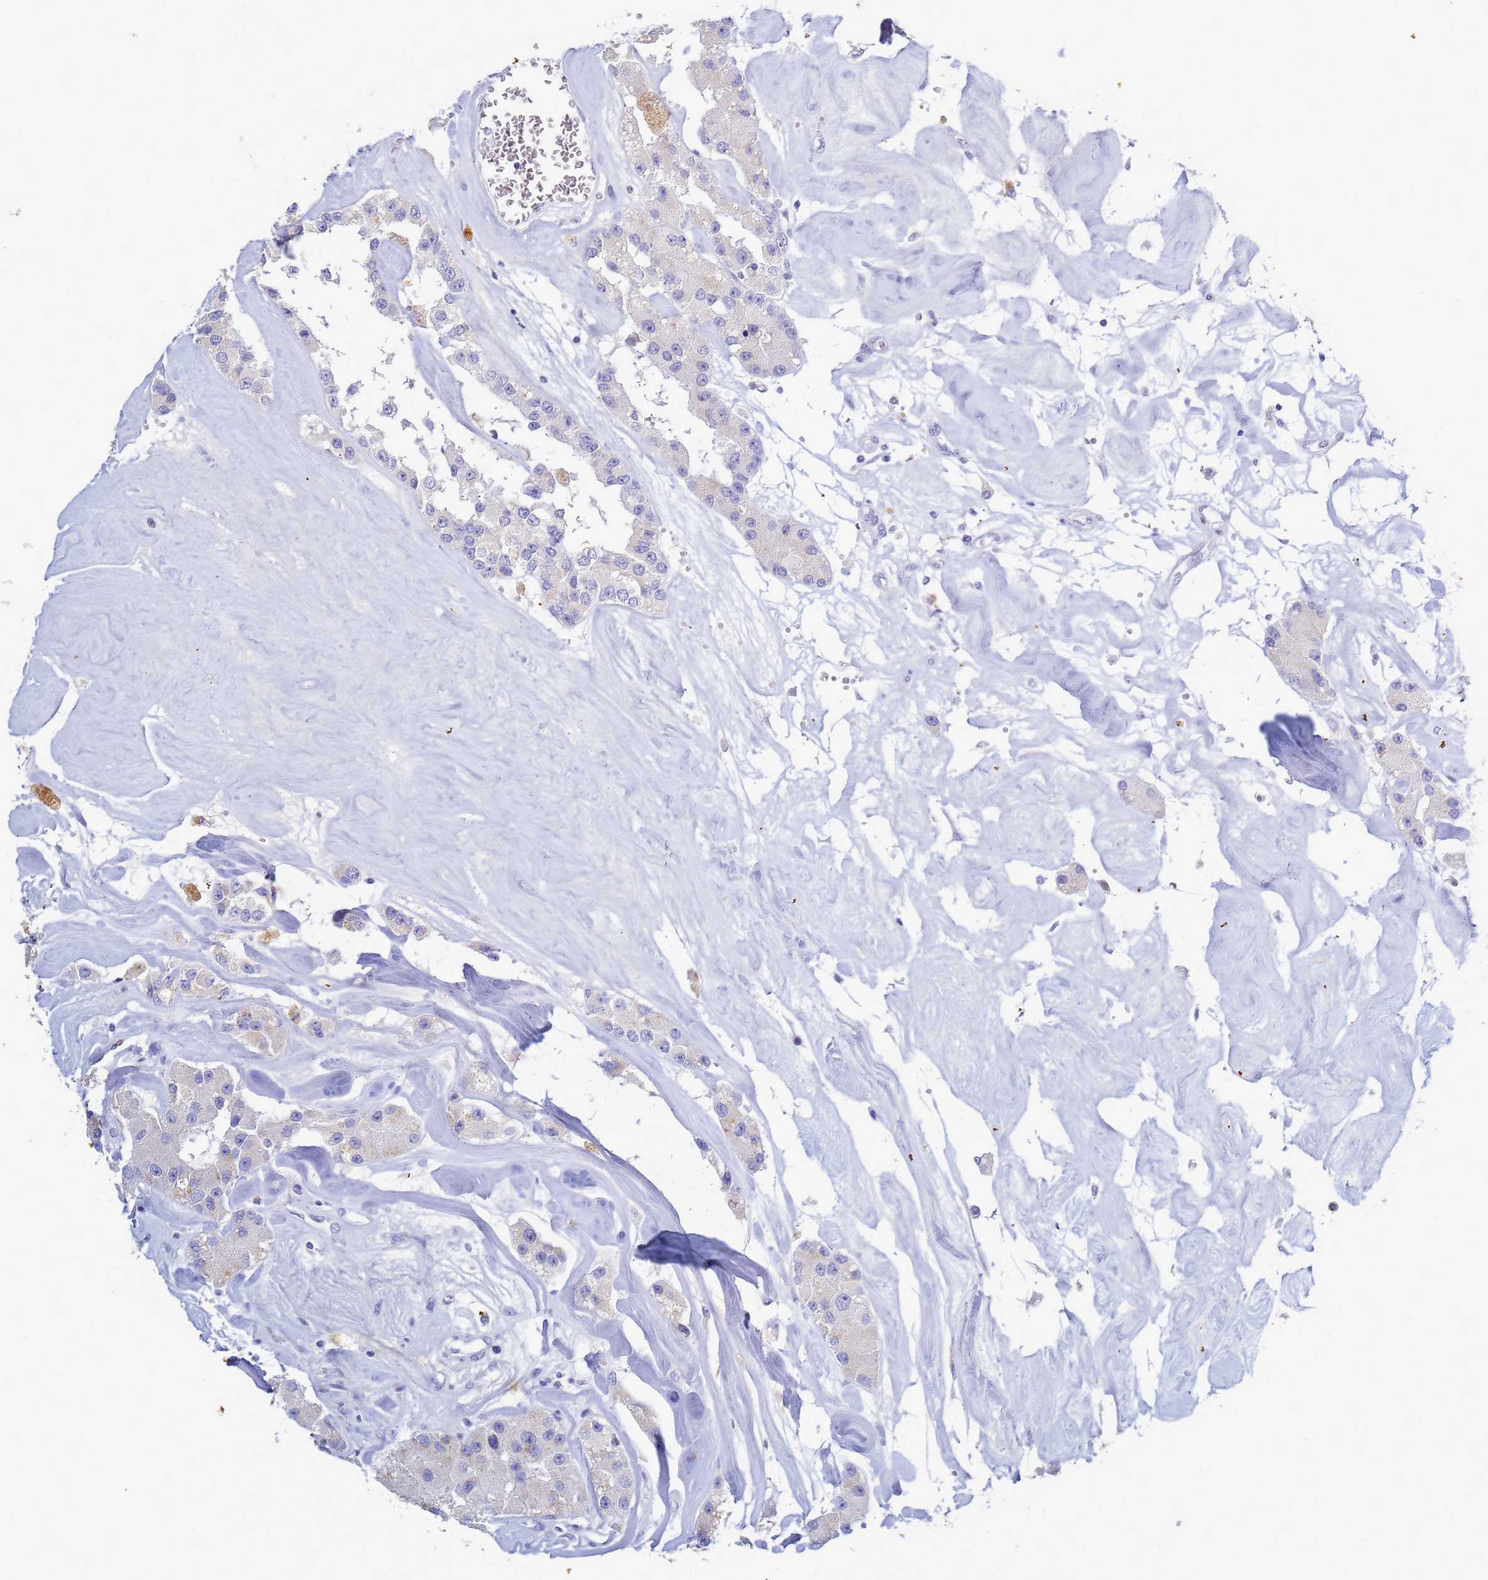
{"staining": {"intensity": "moderate", "quantity": "<25%", "location": "cytoplasmic/membranous"}, "tissue": "carcinoid", "cell_type": "Tumor cells", "image_type": "cancer", "snomed": [{"axis": "morphology", "description": "Carcinoid, malignant, NOS"}, {"axis": "topography", "description": "Pancreas"}], "caption": "IHC (DAB (3,3'-diaminobenzidine)) staining of malignant carcinoid demonstrates moderate cytoplasmic/membranous protein positivity in about <25% of tumor cells. (Stains: DAB (3,3'-diaminobenzidine) in brown, nuclei in blue, Microscopy: brightfield microscopy at high magnification).", "gene": "B3GNT8", "patient": {"sex": "male", "age": 41}}